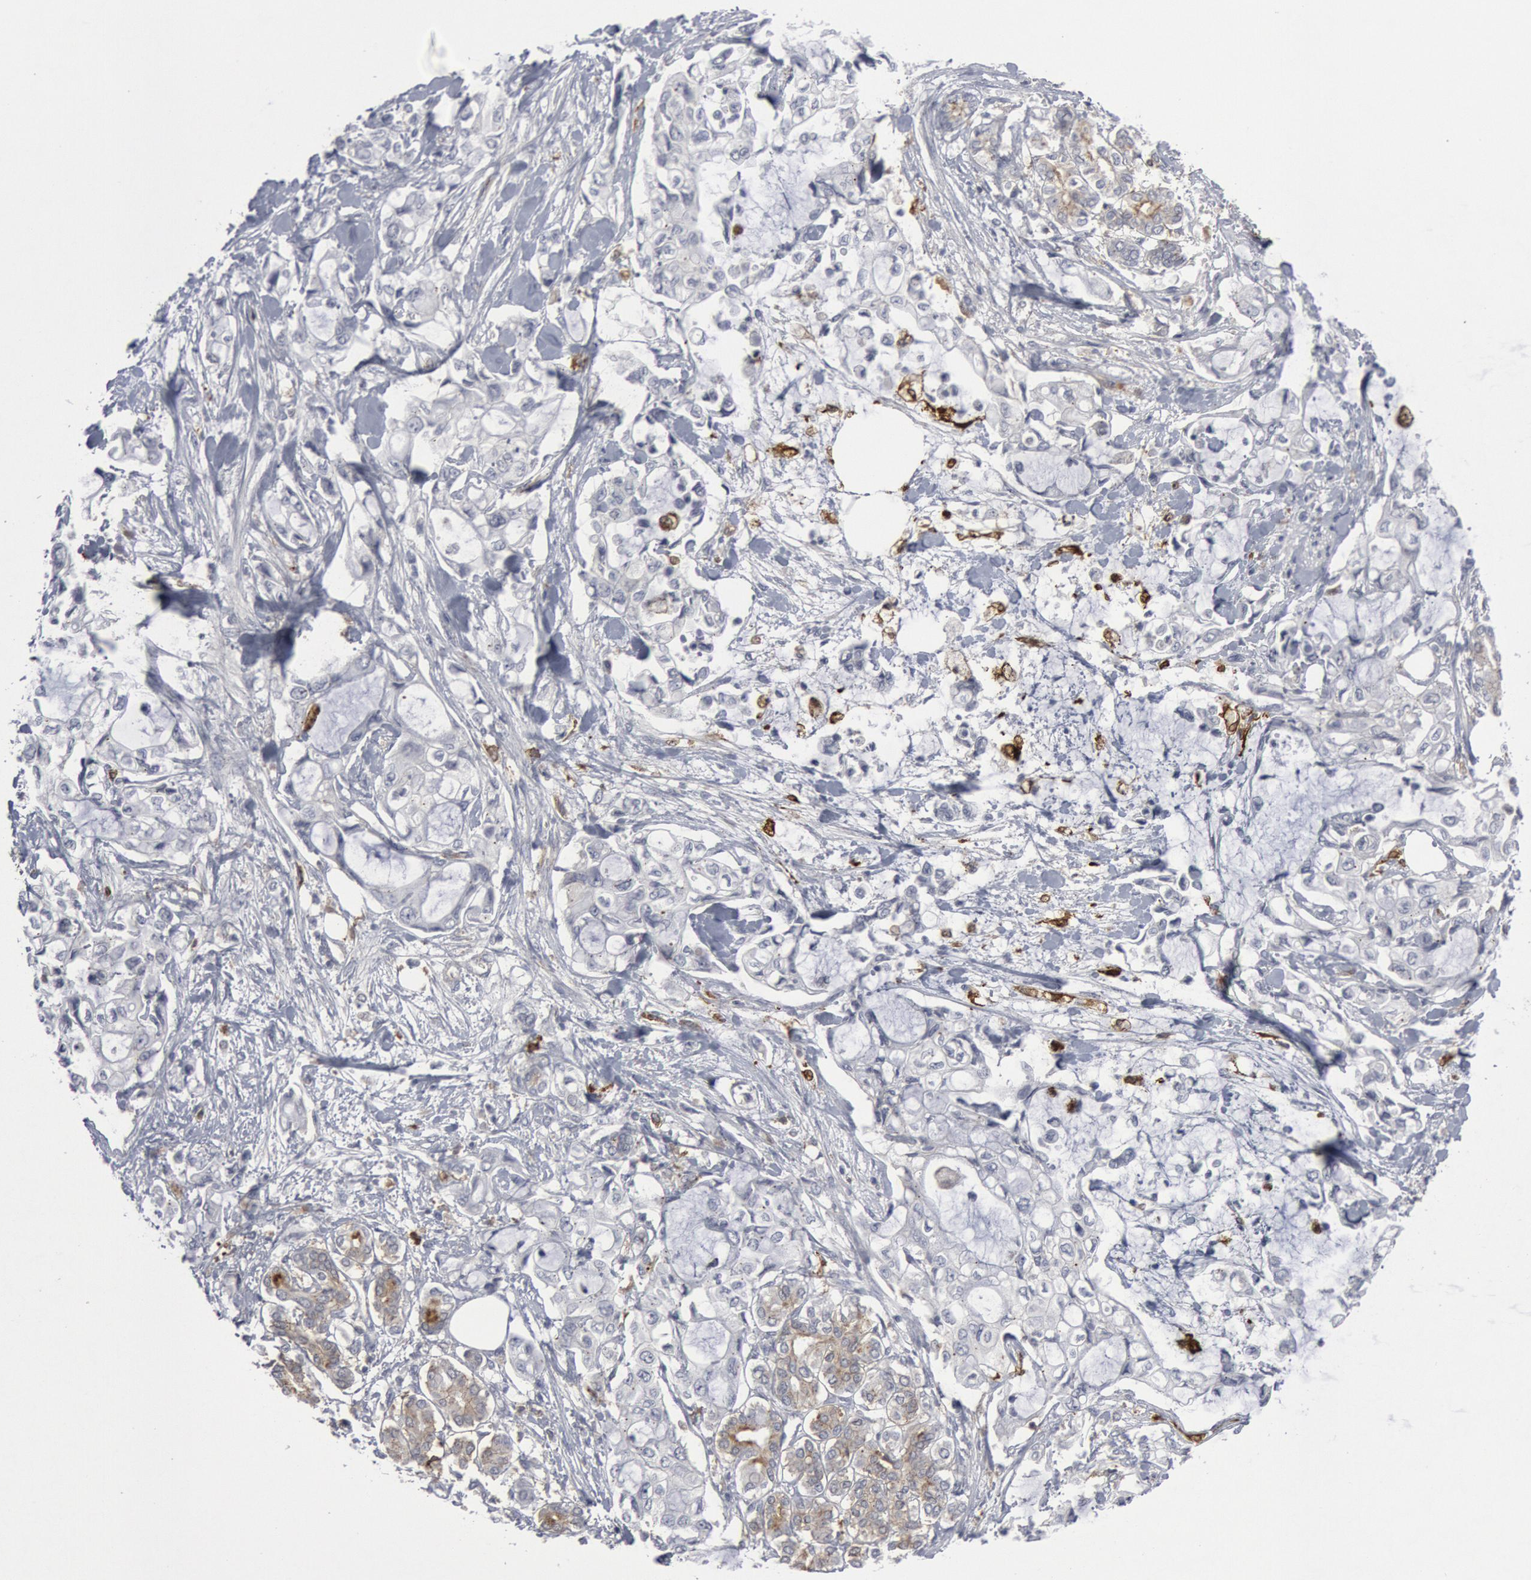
{"staining": {"intensity": "negative", "quantity": "none", "location": "none"}, "tissue": "pancreatic cancer", "cell_type": "Tumor cells", "image_type": "cancer", "snomed": [{"axis": "morphology", "description": "Adenocarcinoma, NOS"}, {"axis": "topography", "description": "Pancreas"}], "caption": "Adenocarcinoma (pancreatic) was stained to show a protein in brown. There is no significant staining in tumor cells.", "gene": "C1QC", "patient": {"sex": "female", "age": 70}}